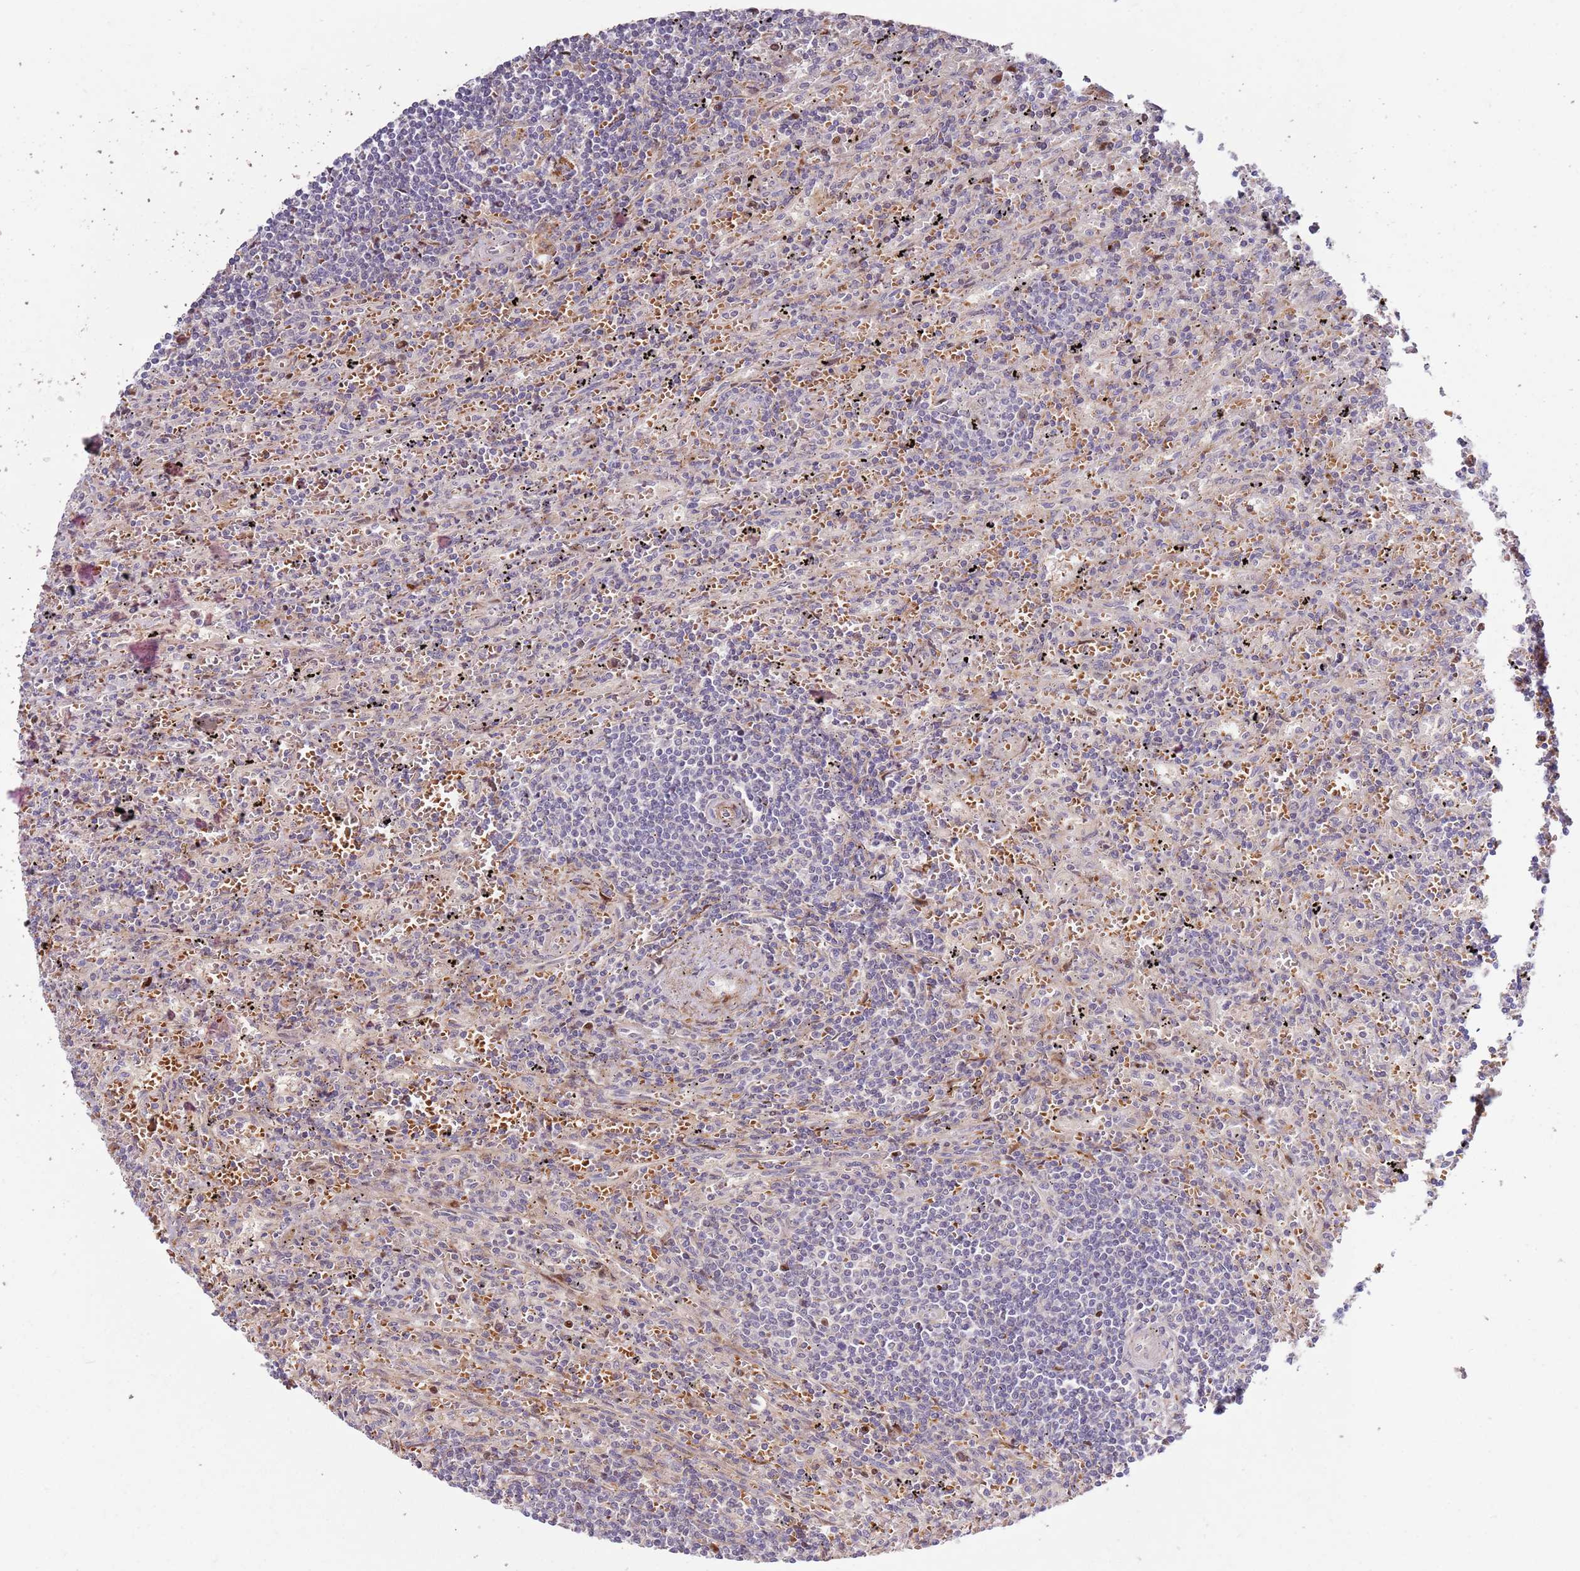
{"staining": {"intensity": "negative", "quantity": "none", "location": "none"}, "tissue": "lymphoma", "cell_type": "Tumor cells", "image_type": "cancer", "snomed": [{"axis": "morphology", "description": "Malignant lymphoma, non-Hodgkin's type, Low grade"}, {"axis": "topography", "description": "Spleen"}], "caption": "Immunohistochemical staining of human lymphoma displays no significant staining in tumor cells.", "gene": "RHBDL1", "patient": {"sex": "male", "age": 76}}